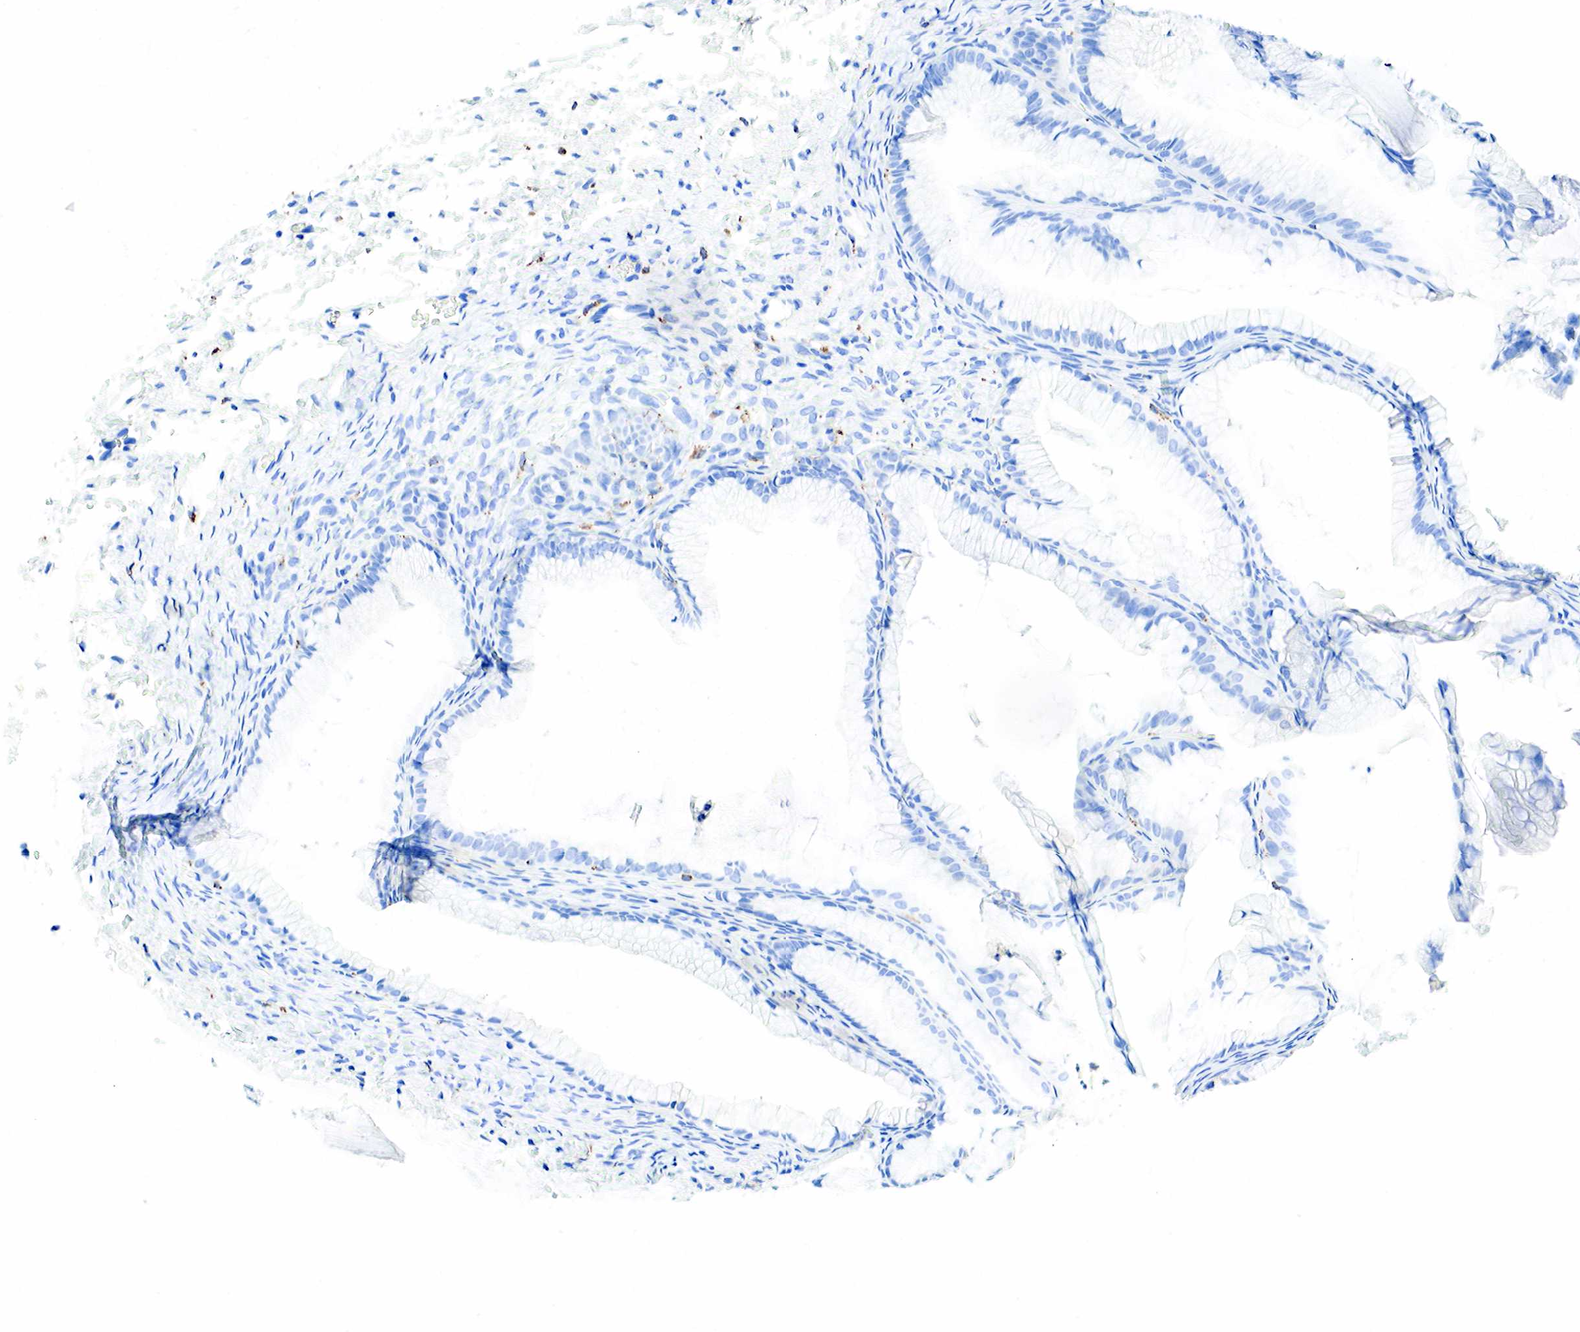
{"staining": {"intensity": "negative", "quantity": "none", "location": "none"}, "tissue": "ovarian cancer", "cell_type": "Tumor cells", "image_type": "cancer", "snomed": [{"axis": "morphology", "description": "Cystadenocarcinoma, mucinous, NOS"}, {"axis": "topography", "description": "Ovary"}], "caption": "High power microscopy photomicrograph of an immunohistochemistry (IHC) photomicrograph of mucinous cystadenocarcinoma (ovarian), revealing no significant staining in tumor cells.", "gene": "CD68", "patient": {"sex": "female", "age": 41}}